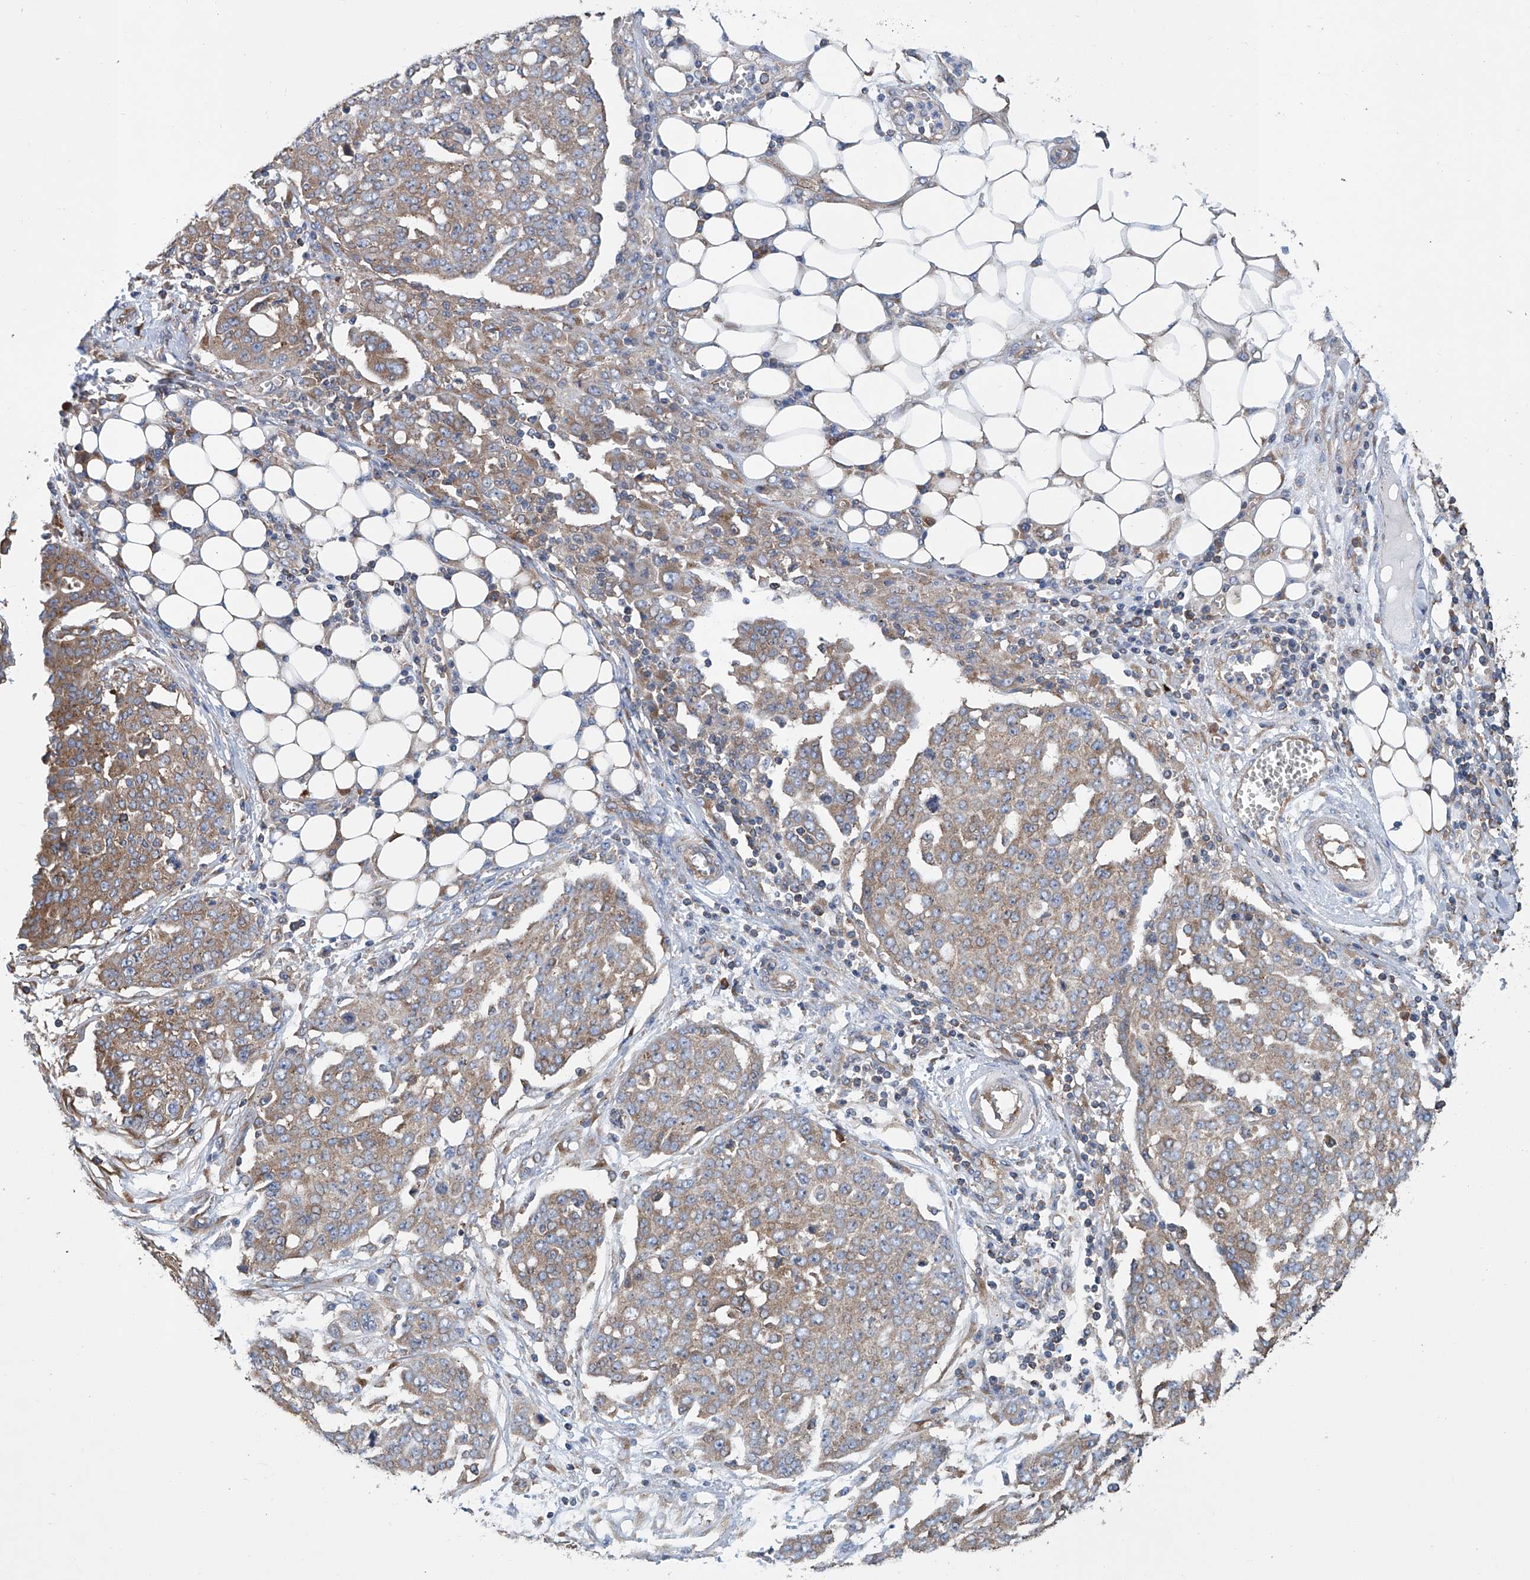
{"staining": {"intensity": "moderate", "quantity": ">75%", "location": "cytoplasmic/membranous"}, "tissue": "ovarian cancer", "cell_type": "Tumor cells", "image_type": "cancer", "snomed": [{"axis": "morphology", "description": "Cystadenocarcinoma, serous, NOS"}, {"axis": "topography", "description": "Soft tissue"}, {"axis": "topography", "description": "Ovary"}], "caption": "Ovarian cancer (serous cystadenocarcinoma) tissue demonstrates moderate cytoplasmic/membranous staining in approximately >75% of tumor cells, visualized by immunohistochemistry.", "gene": "SENP2", "patient": {"sex": "female", "age": 57}}